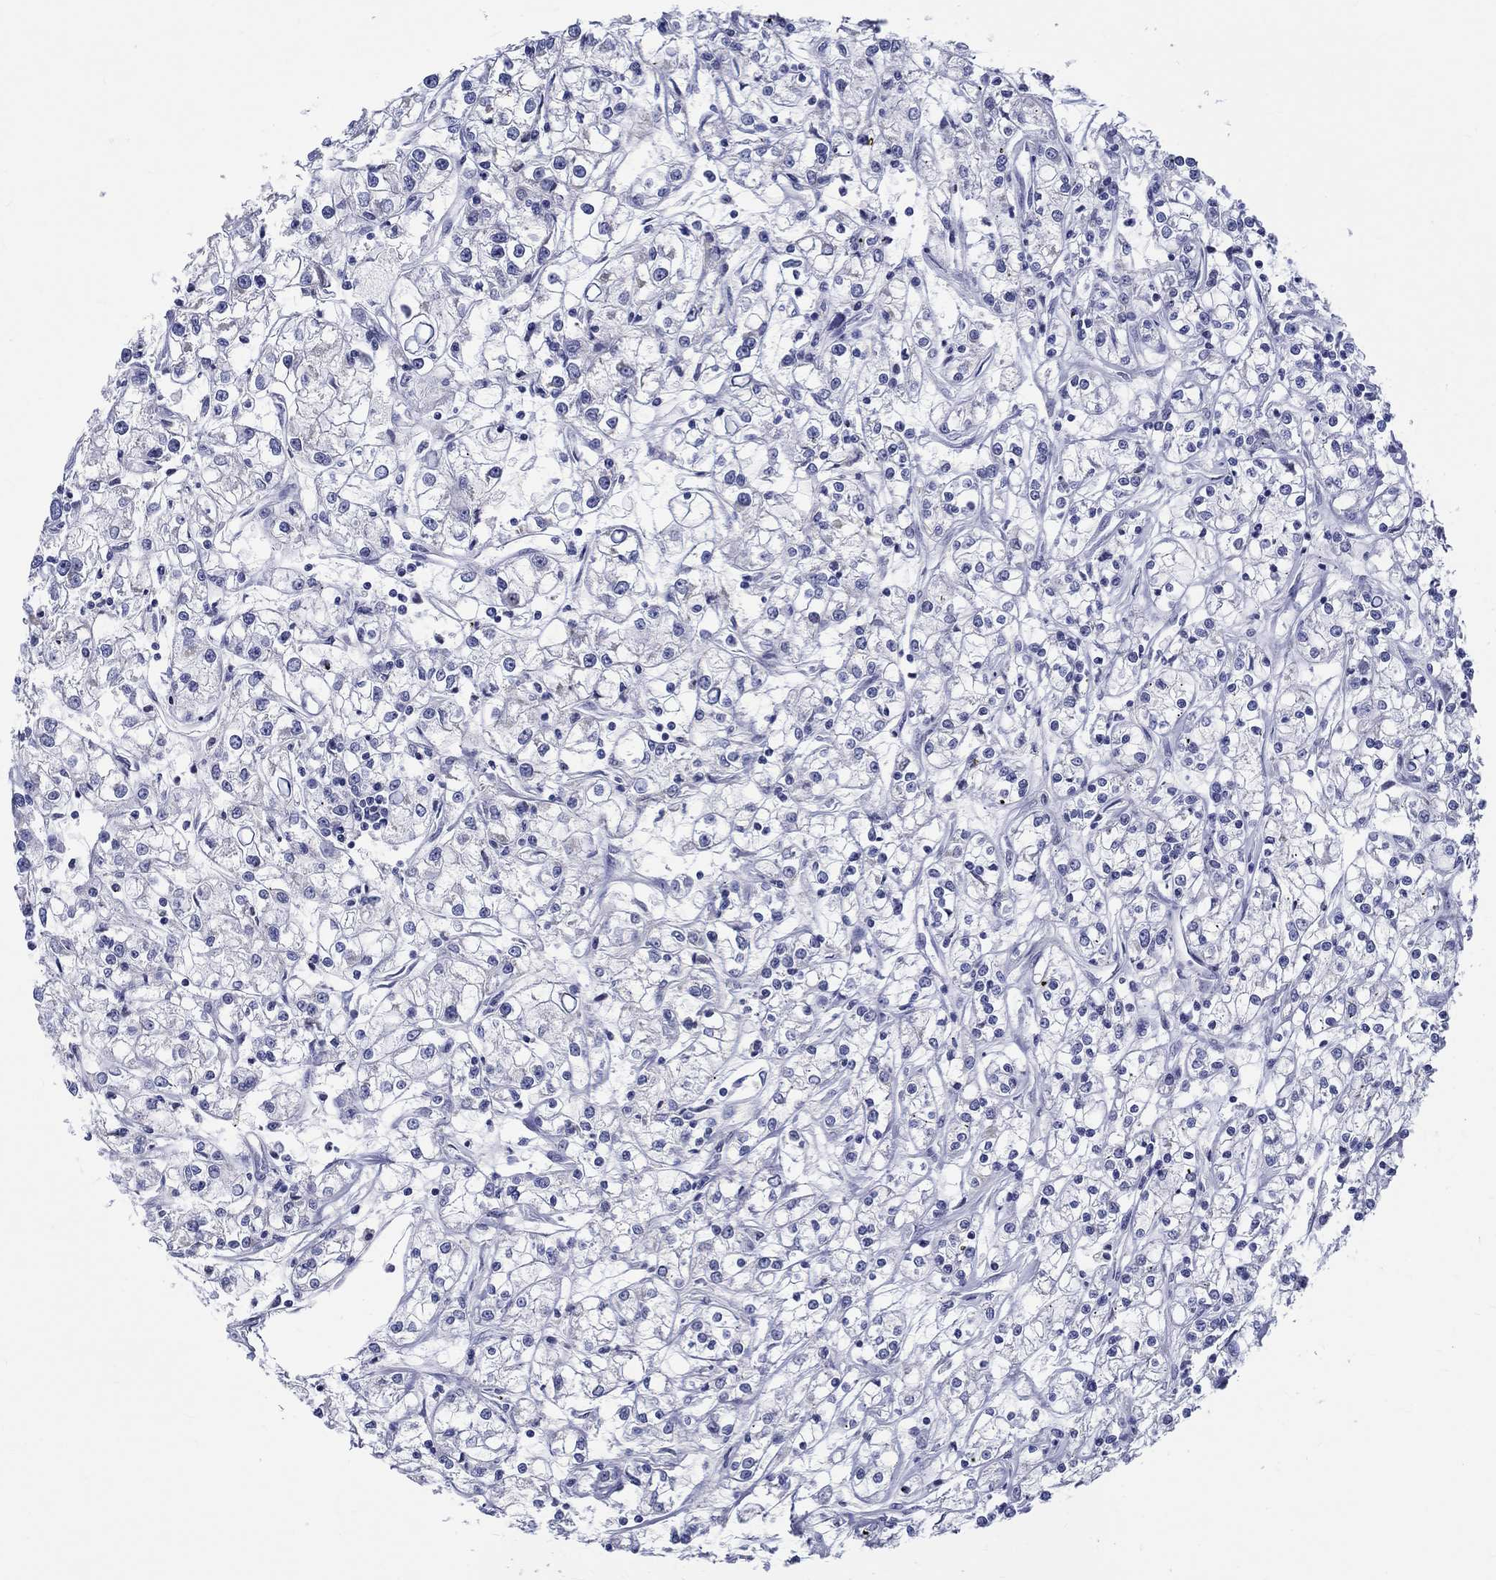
{"staining": {"intensity": "negative", "quantity": "none", "location": "none"}, "tissue": "renal cancer", "cell_type": "Tumor cells", "image_type": "cancer", "snomed": [{"axis": "morphology", "description": "Adenocarcinoma, NOS"}, {"axis": "topography", "description": "Kidney"}], "caption": "Immunohistochemistry (IHC) image of neoplastic tissue: adenocarcinoma (renal) stained with DAB (3,3'-diaminobenzidine) demonstrates no significant protein positivity in tumor cells. (Stains: DAB (3,3'-diaminobenzidine) immunohistochemistry with hematoxylin counter stain, Microscopy: brightfield microscopy at high magnification).", "gene": "ST6GALNAC1", "patient": {"sex": "female", "age": 59}}